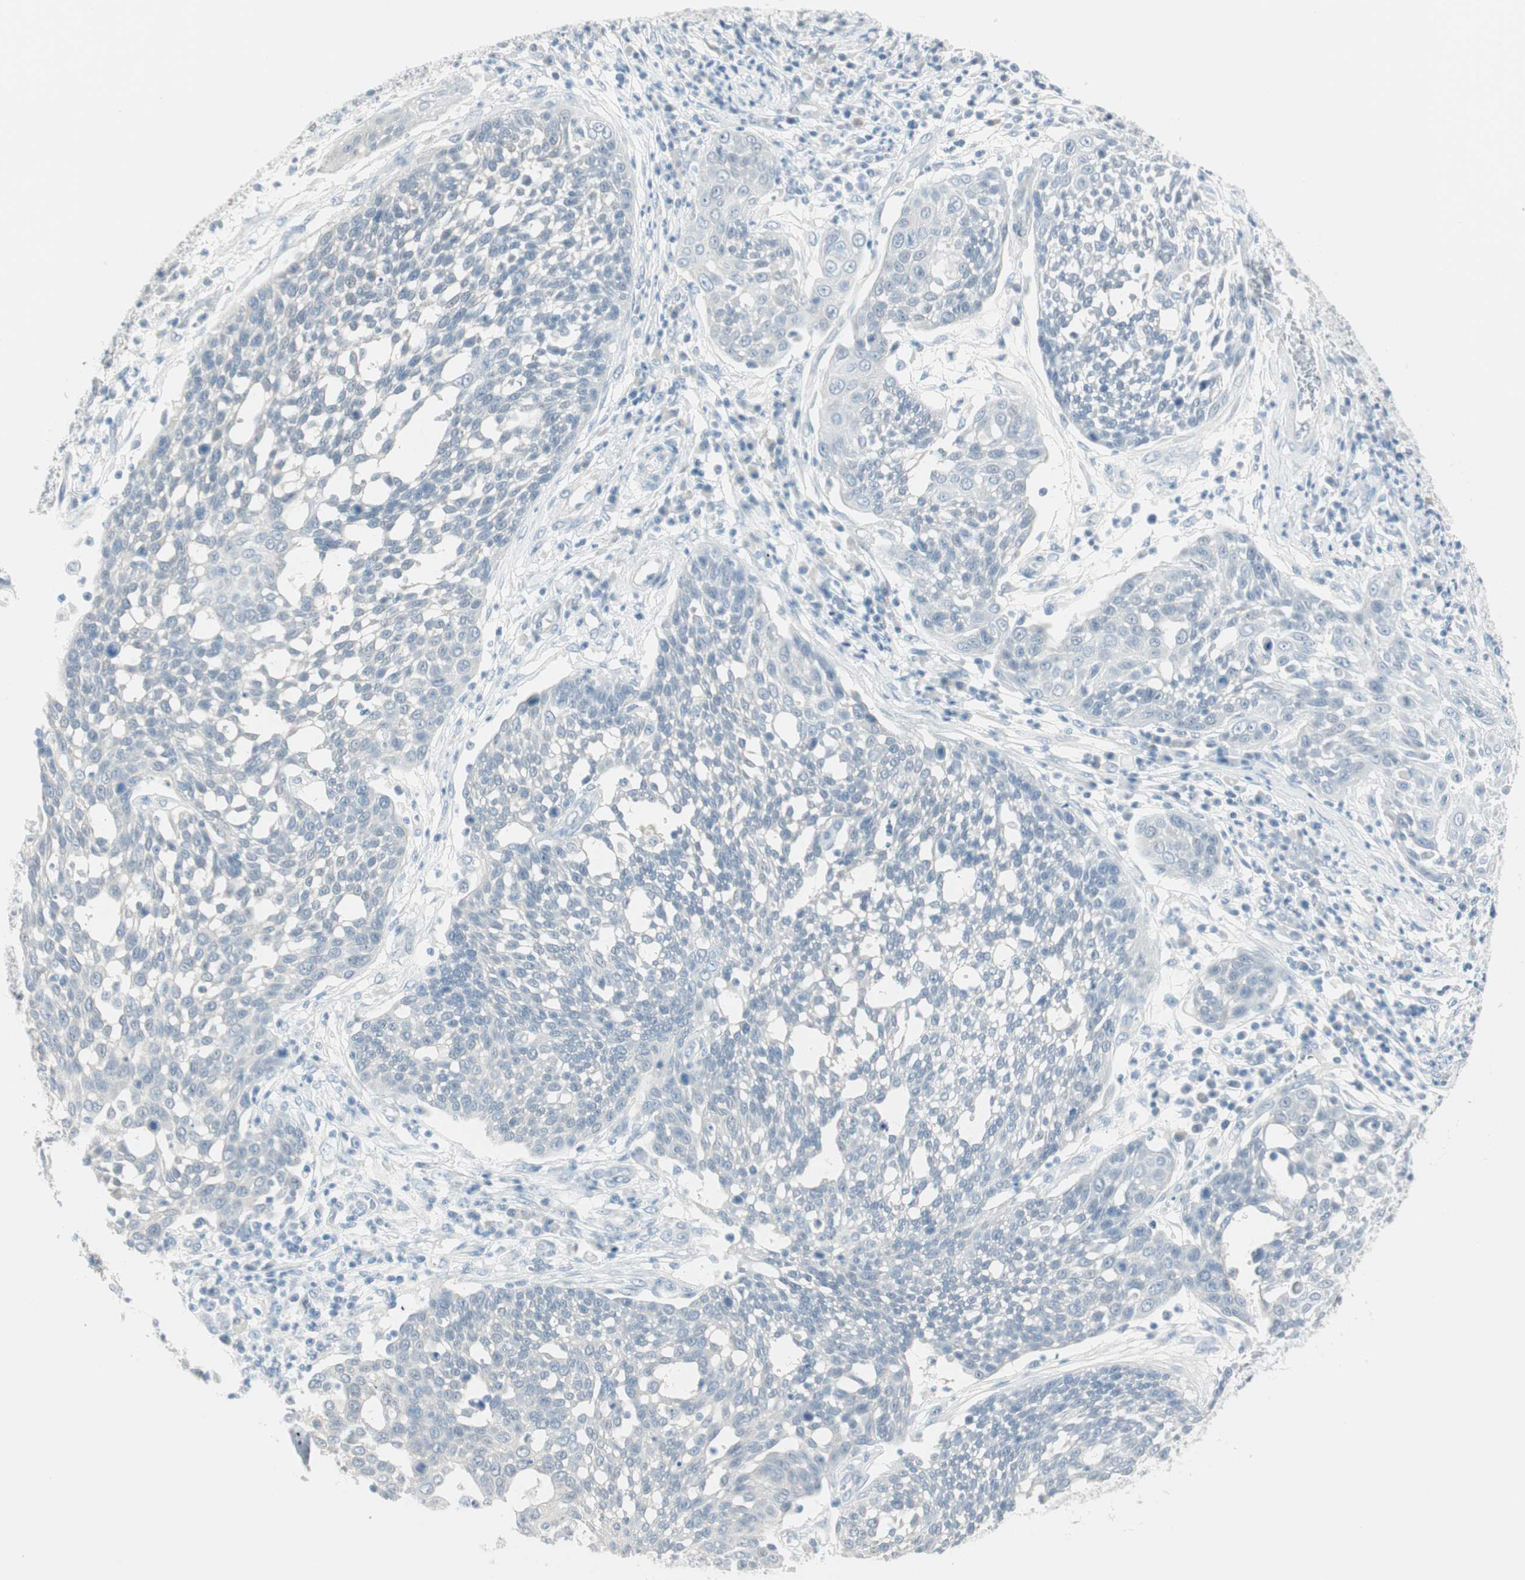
{"staining": {"intensity": "negative", "quantity": "none", "location": "none"}, "tissue": "cervical cancer", "cell_type": "Tumor cells", "image_type": "cancer", "snomed": [{"axis": "morphology", "description": "Squamous cell carcinoma, NOS"}, {"axis": "topography", "description": "Cervix"}], "caption": "Tumor cells are negative for brown protein staining in cervical squamous cell carcinoma.", "gene": "MLLT10", "patient": {"sex": "female", "age": 34}}